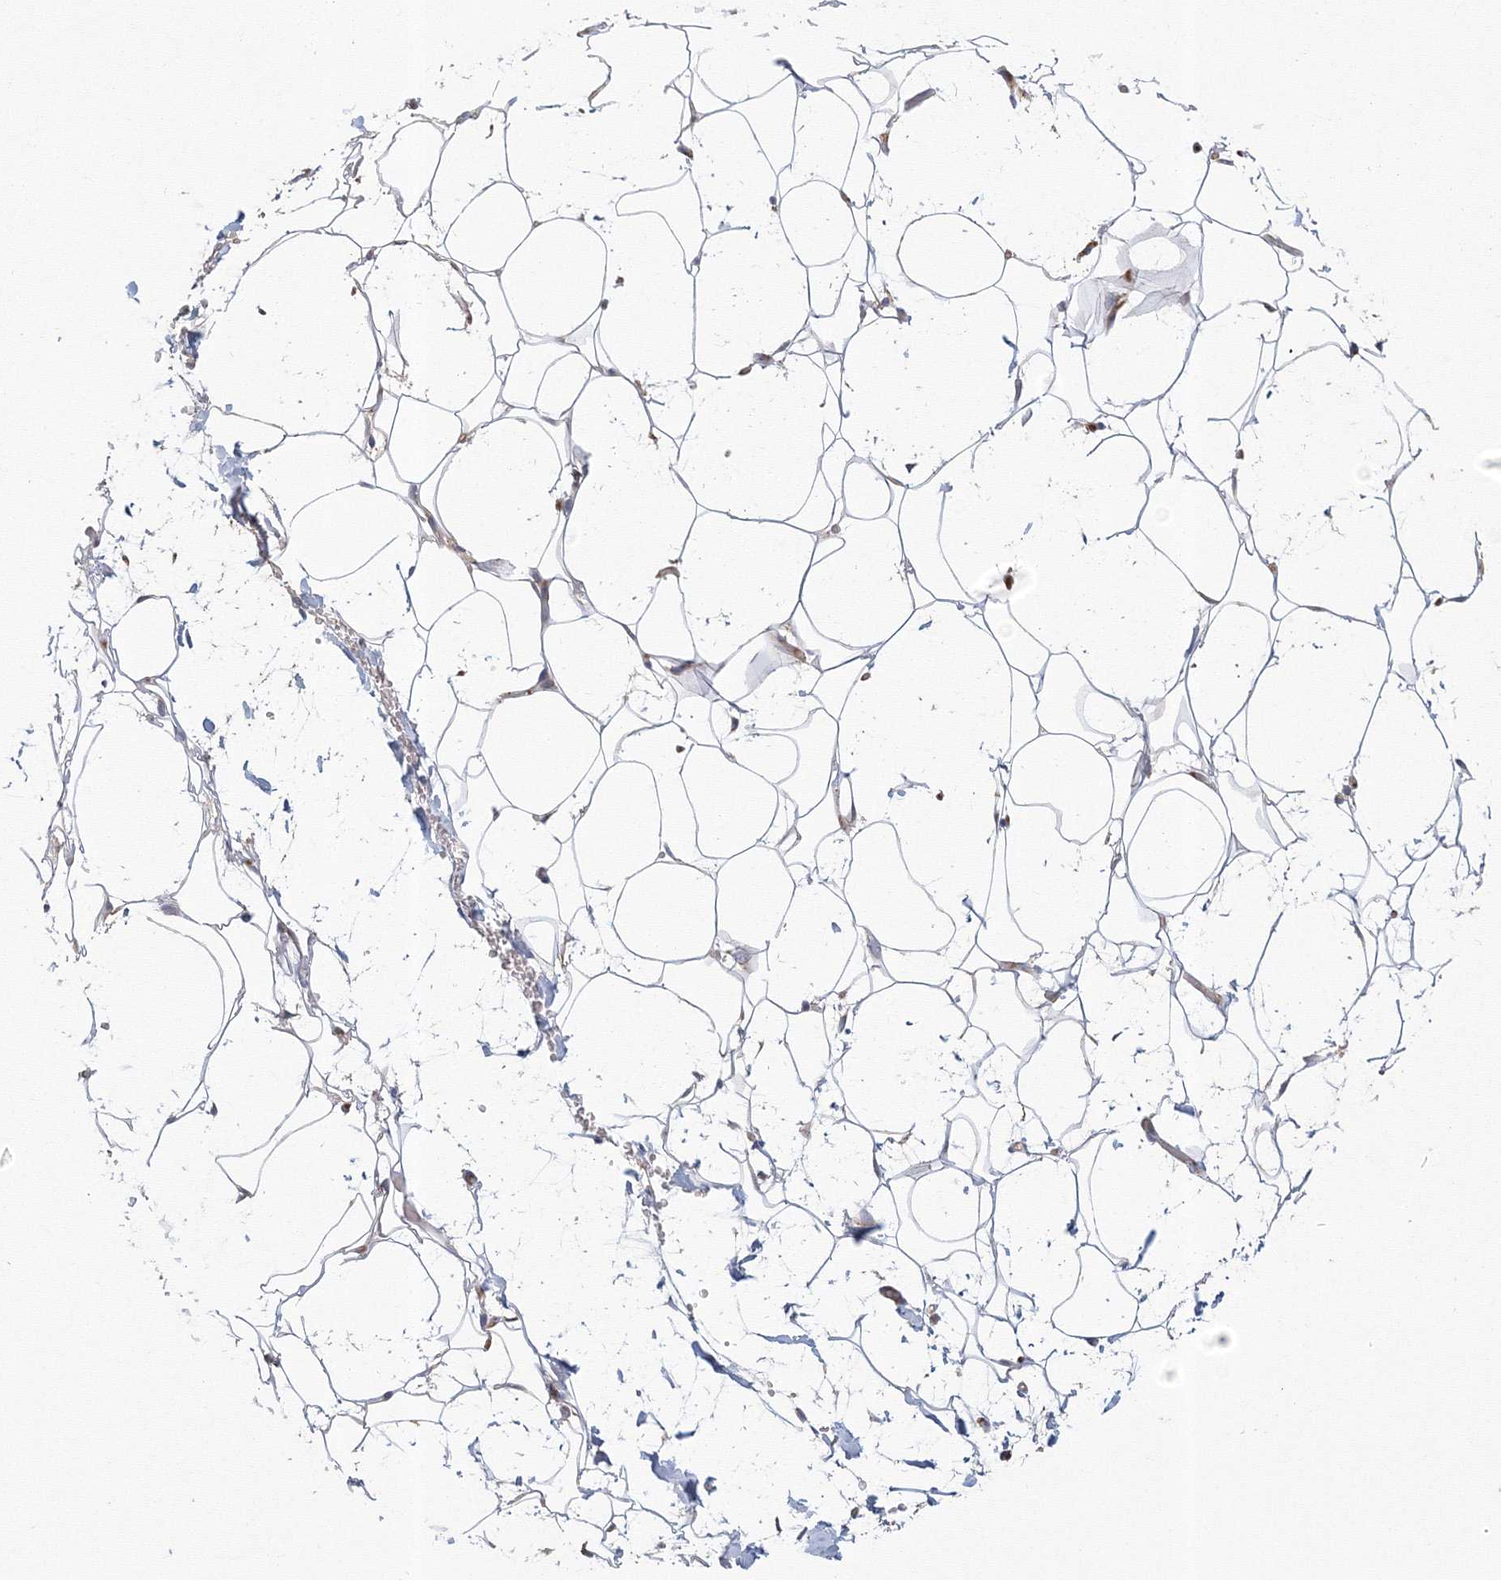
{"staining": {"intensity": "moderate", "quantity": "25%-75%", "location": "cytoplasmic/membranous"}, "tissue": "adipose tissue", "cell_type": "Adipocytes", "image_type": "normal", "snomed": [{"axis": "morphology", "description": "Normal tissue, NOS"}, {"axis": "topography", "description": "Breast"}], "caption": "DAB (3,3'-diaminobenzidine) immunohistochemical staining of benign adipose tissue shows moderate cytoplasmic/membranous protein staining in about 25%-75% of adipocytes.", "gene": "GRPEL1", "patient": {"sex": "female", "age": 26}}